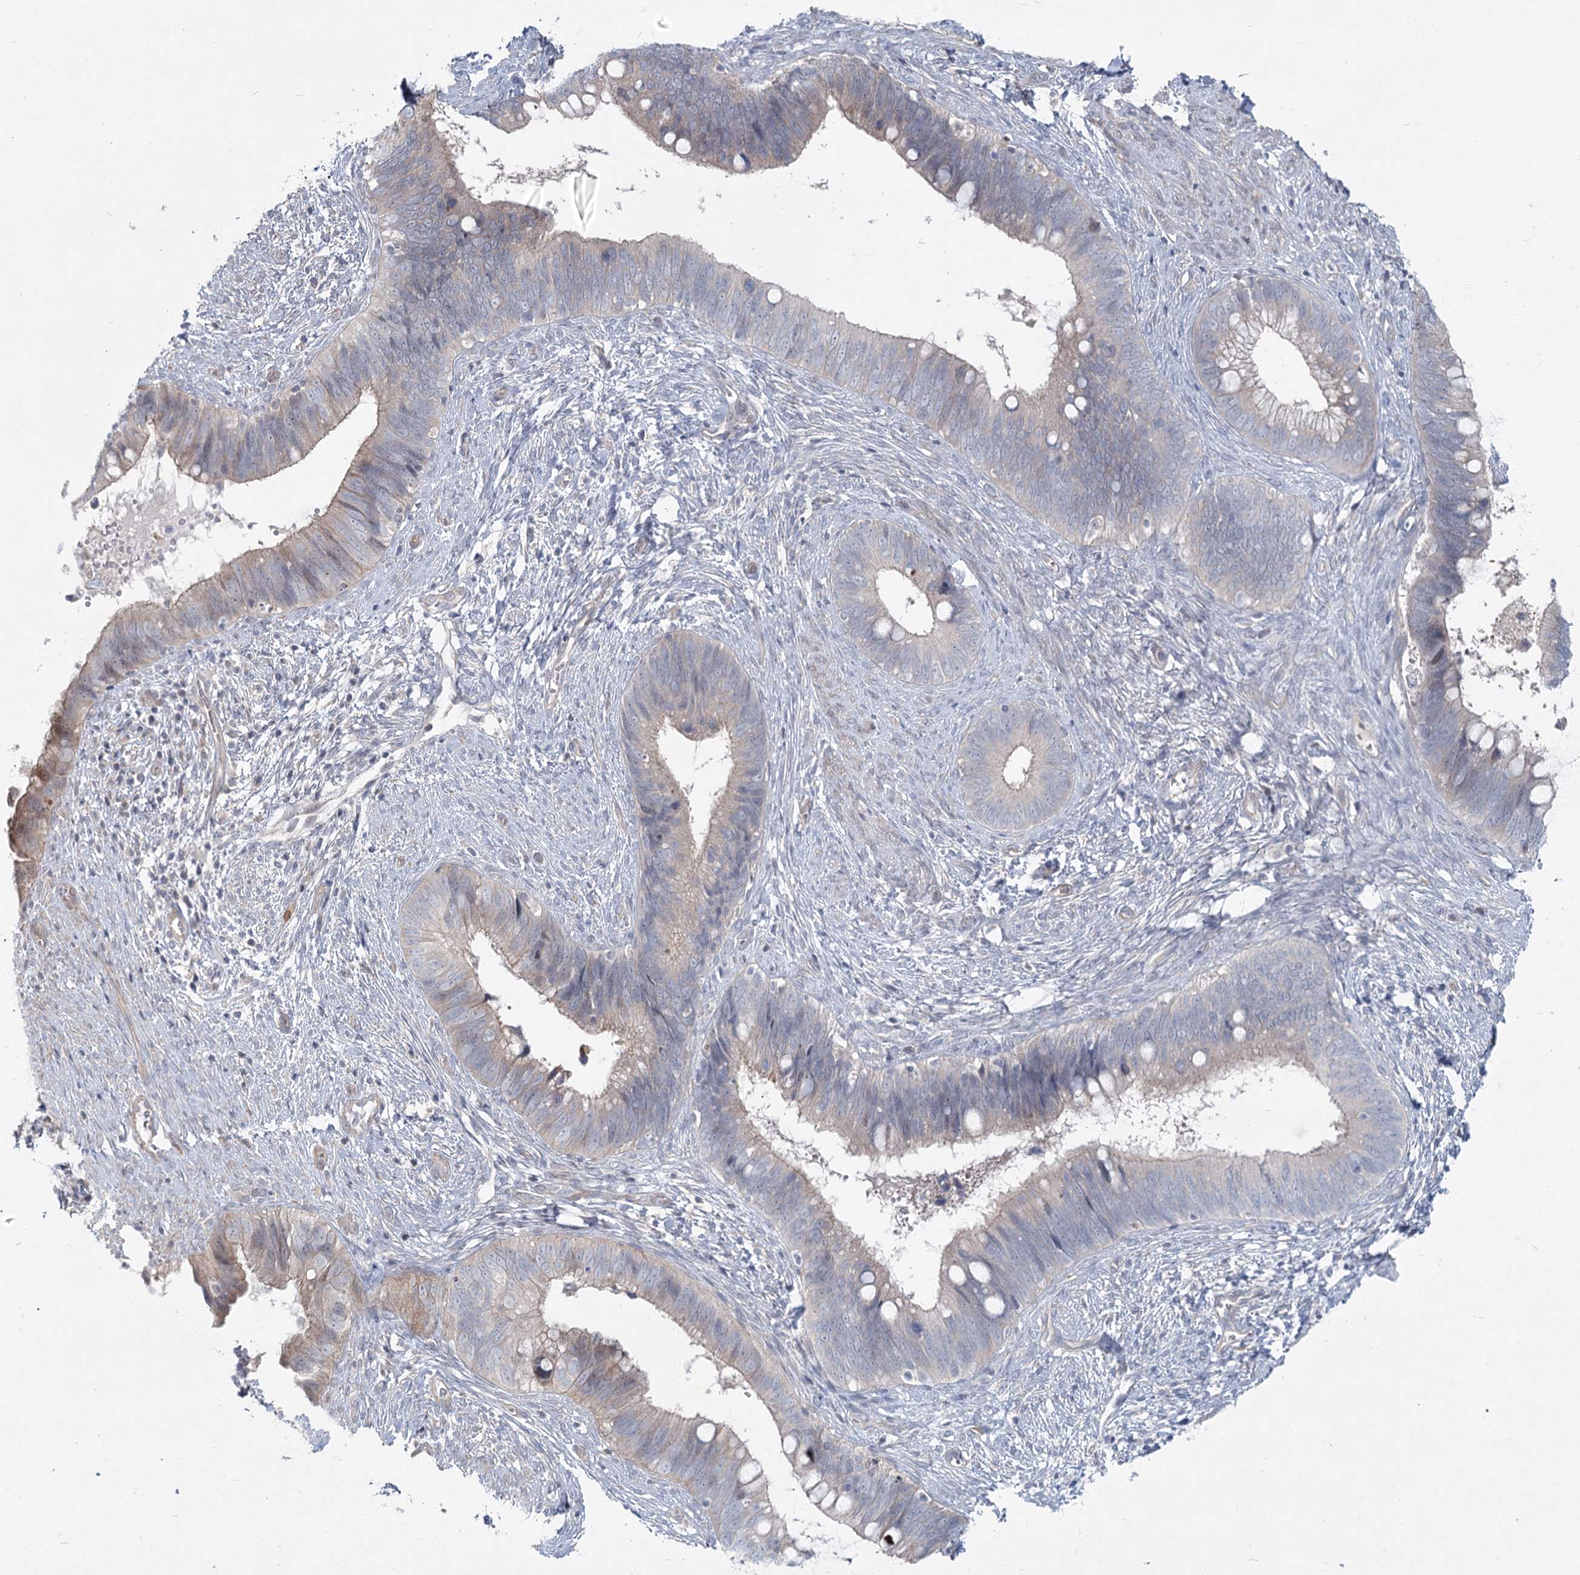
{"staining": {"intensity": "negative", "quantity": "none", "location": "none"}, "tissue": "cervical cancer", "cell_type": "Tumor cells", "image_type": "cancer", "snomed": [{"axis": "morphology", "description": "Adenocarcinoma, NOS"}, {"axis": "topography", "description": "Cervix"}], "caption": "Histopathology image shows no significant protein positivity in tumor cells of cervical cancer.", "gene": "SPINK13", "patient": {"sex": "female", "age": 42}}